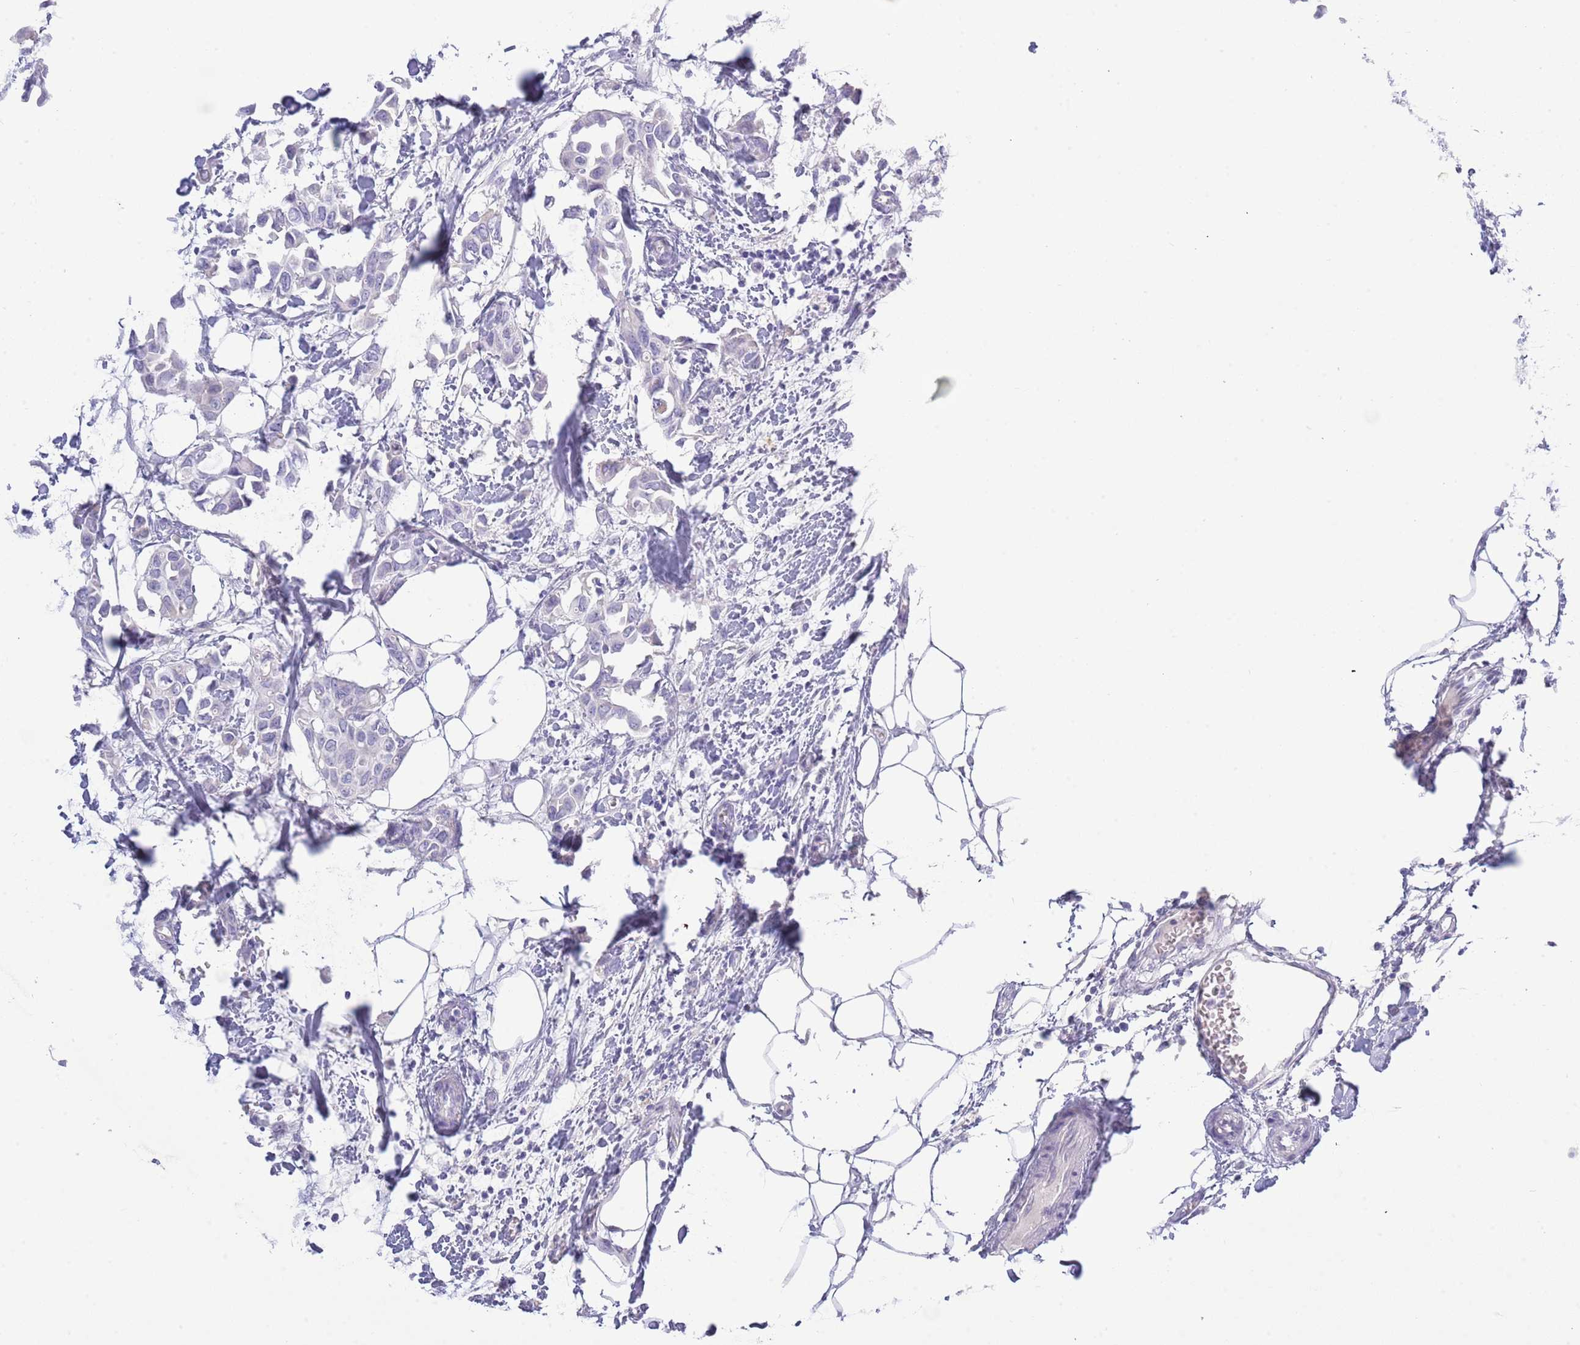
{"staining": {"intensity": "negative", "quantity": "none", "location": "none"}, "tissue": "breast cancer", "cell_type": "Tumor cells", "image_type": "cancer", "snomed": [{"axis": "morphology", "description": "Duct carcinoma"}, {"axis": "topography", "description": "Breast"}], "caption": "This is an immunohistochemistry (IHC) photomicrograph of human breast cancer (infiltrating ductal carcinoma). There is no positivity in tumor cells.", "gene": "ACR", "patient": {"sex": "female", "age": 41}}